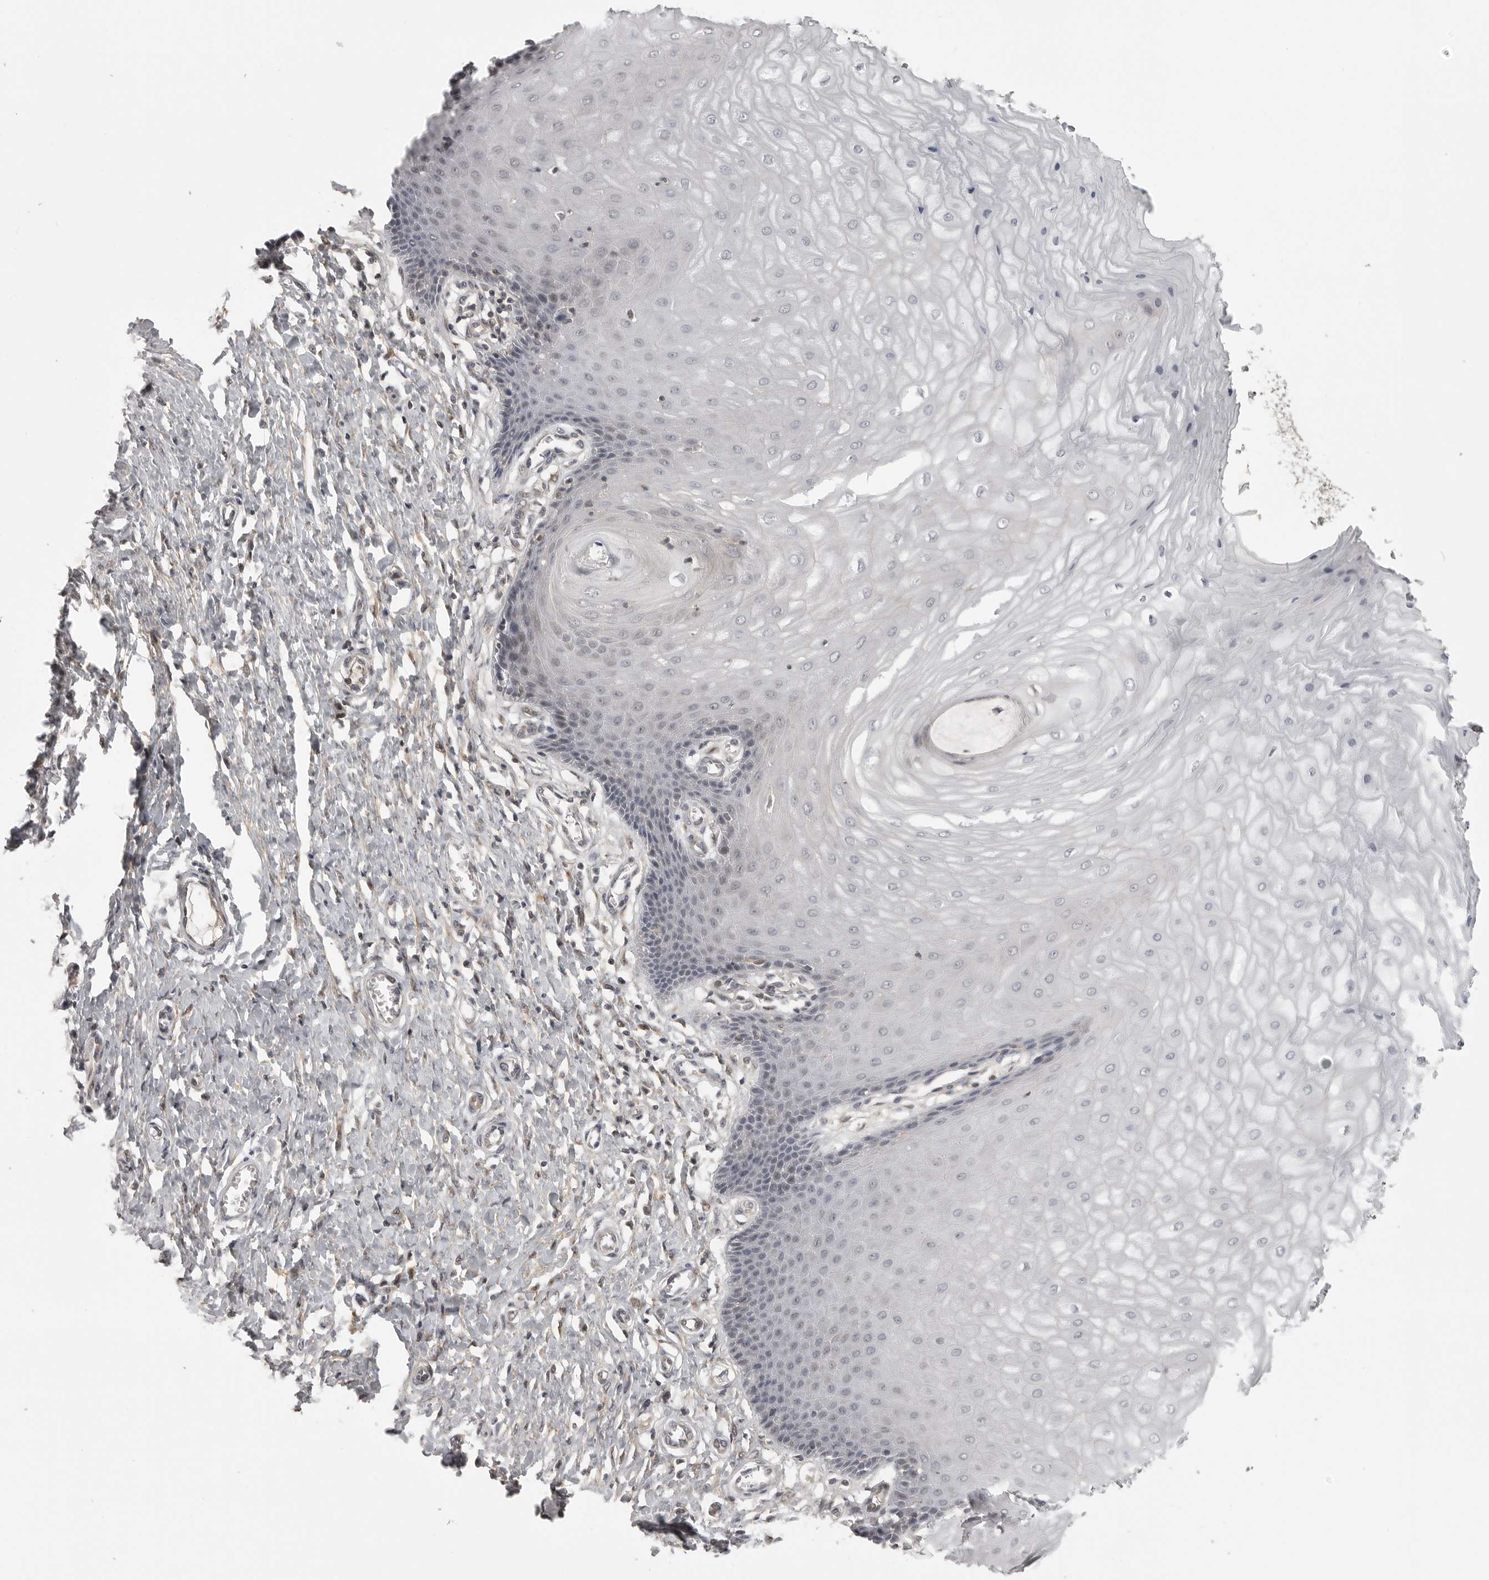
{"staining": {"intensity": "moderate", "quantity": ">75%", "location": "cytoplasmic/membranous,nuclear"}, "tissue": "cervix", "cell_type": "Glandular cells", "image_type": "normal", "snomed": [{"axis": "morphology", "description": "Normal tissue, NOS"}, {"axis": "topography", "description": "Cervix"}], "caption": "IHC (DAB (3,3'-diaminobenzidine)) staining of normal cervix exhibits moderate cytoplasmic/membranous,nuclear protein positivity in about >75% of glandular cells.", "gene": "UROD", "patient": {"sex": "female", "age": 55}}